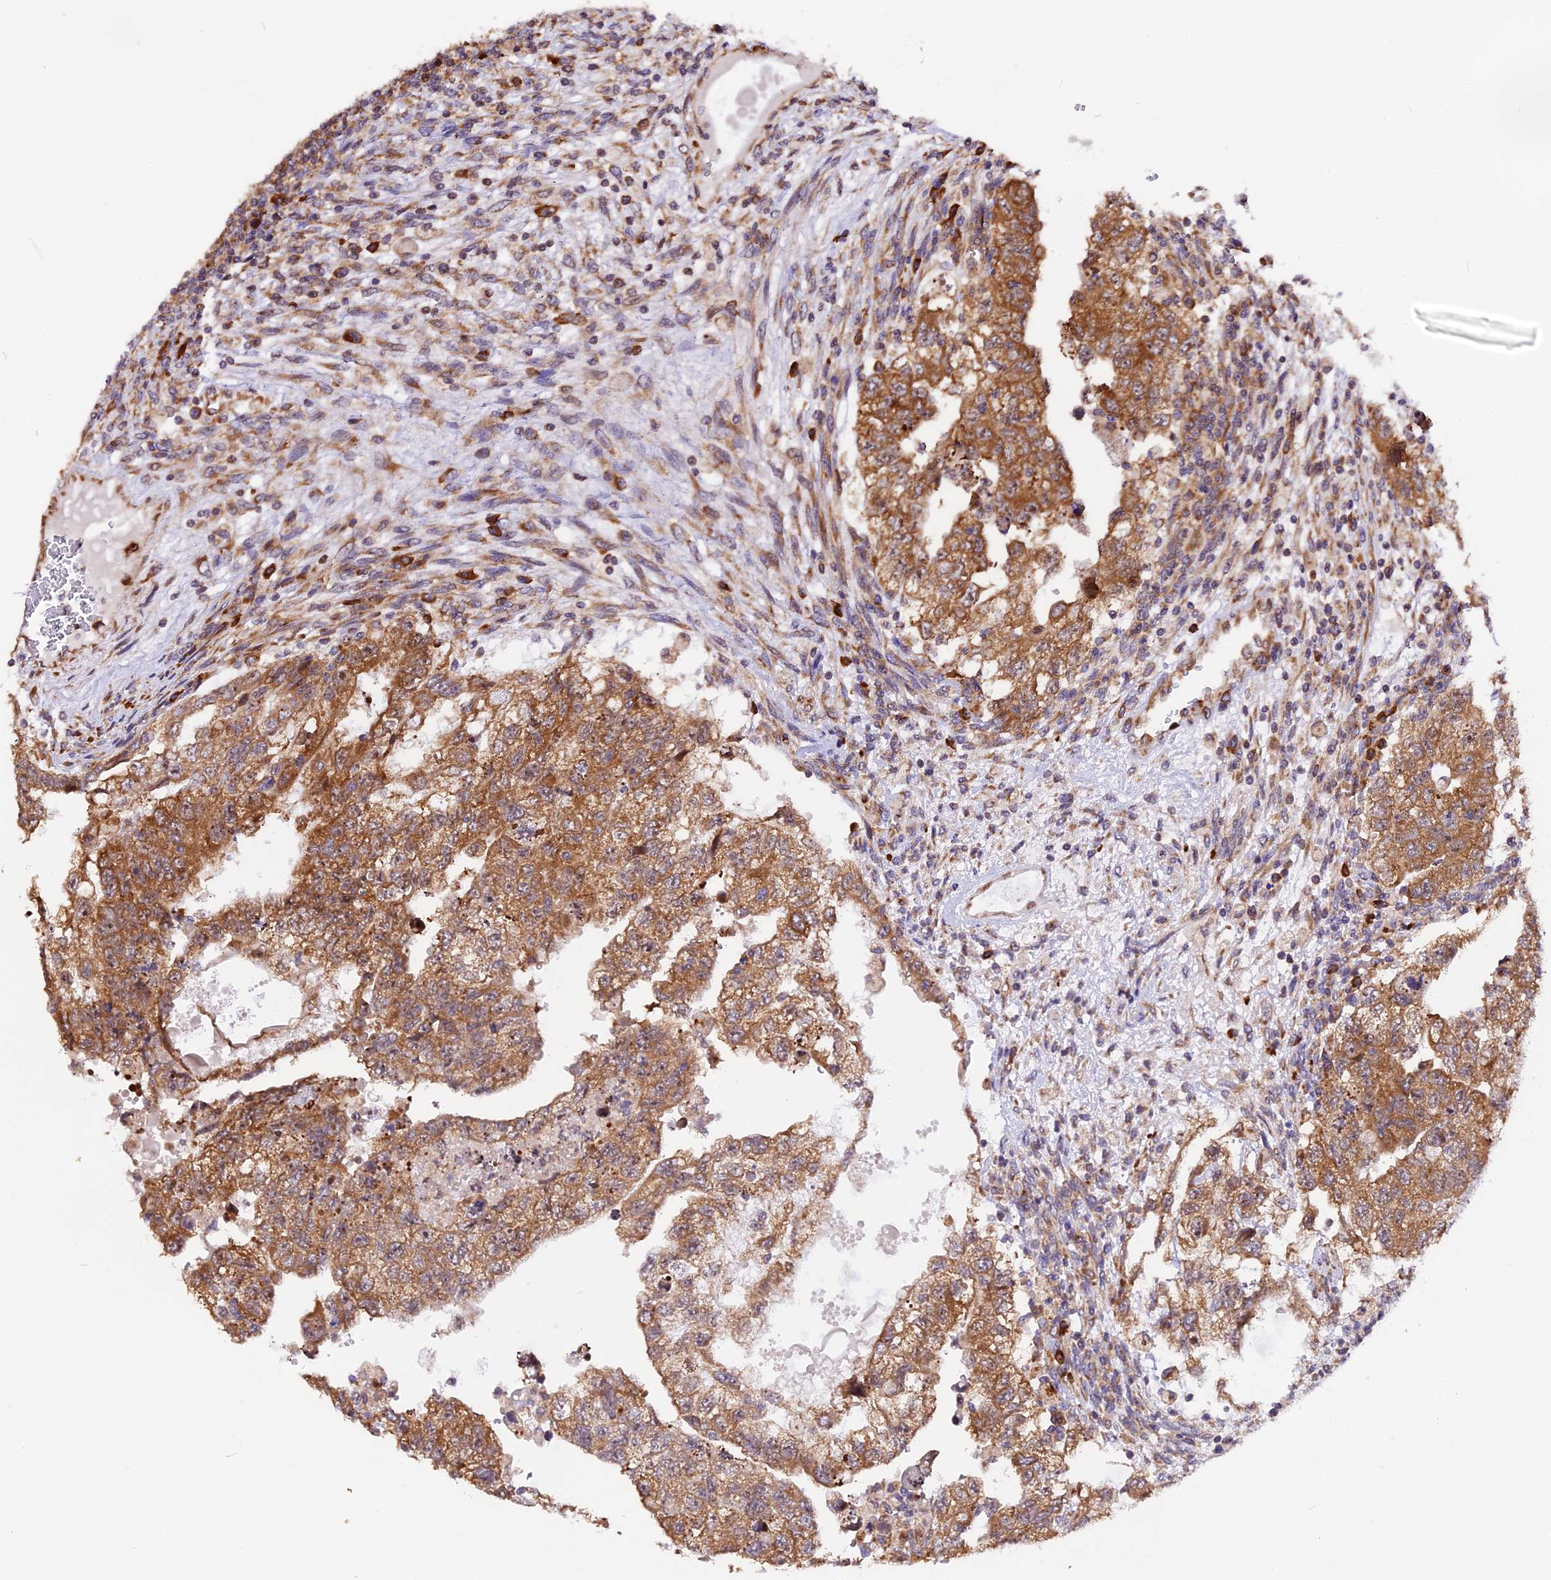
{"staining": {"intensity": "moderate", "quantity": ">75%", "location": "cytoplasmic/membranous"}, "tissue": "testis cancer", "cell_type": "Tumor cells", "image_type": "cancer", "snomed": [{"axis": "morphology", "description": "Carcinoma, Embryonal, NOS"}, {"axis": "topography", "description": "Testis"}], "caption": "Immunohistochemistry (IHC) histopathology image of neoplastic tissue: embryonal carcinoma (testis) stained using immunohistochemistry (IHC) demonstrates medium levels of moderate protein expression localized specifically in the cytoplasmic/membranous of tumor cells, appearing as a cytoplasmic/membranous brown color.", "gene": "GNPTAB", "patient": {"sex": "male", "age": 36}}